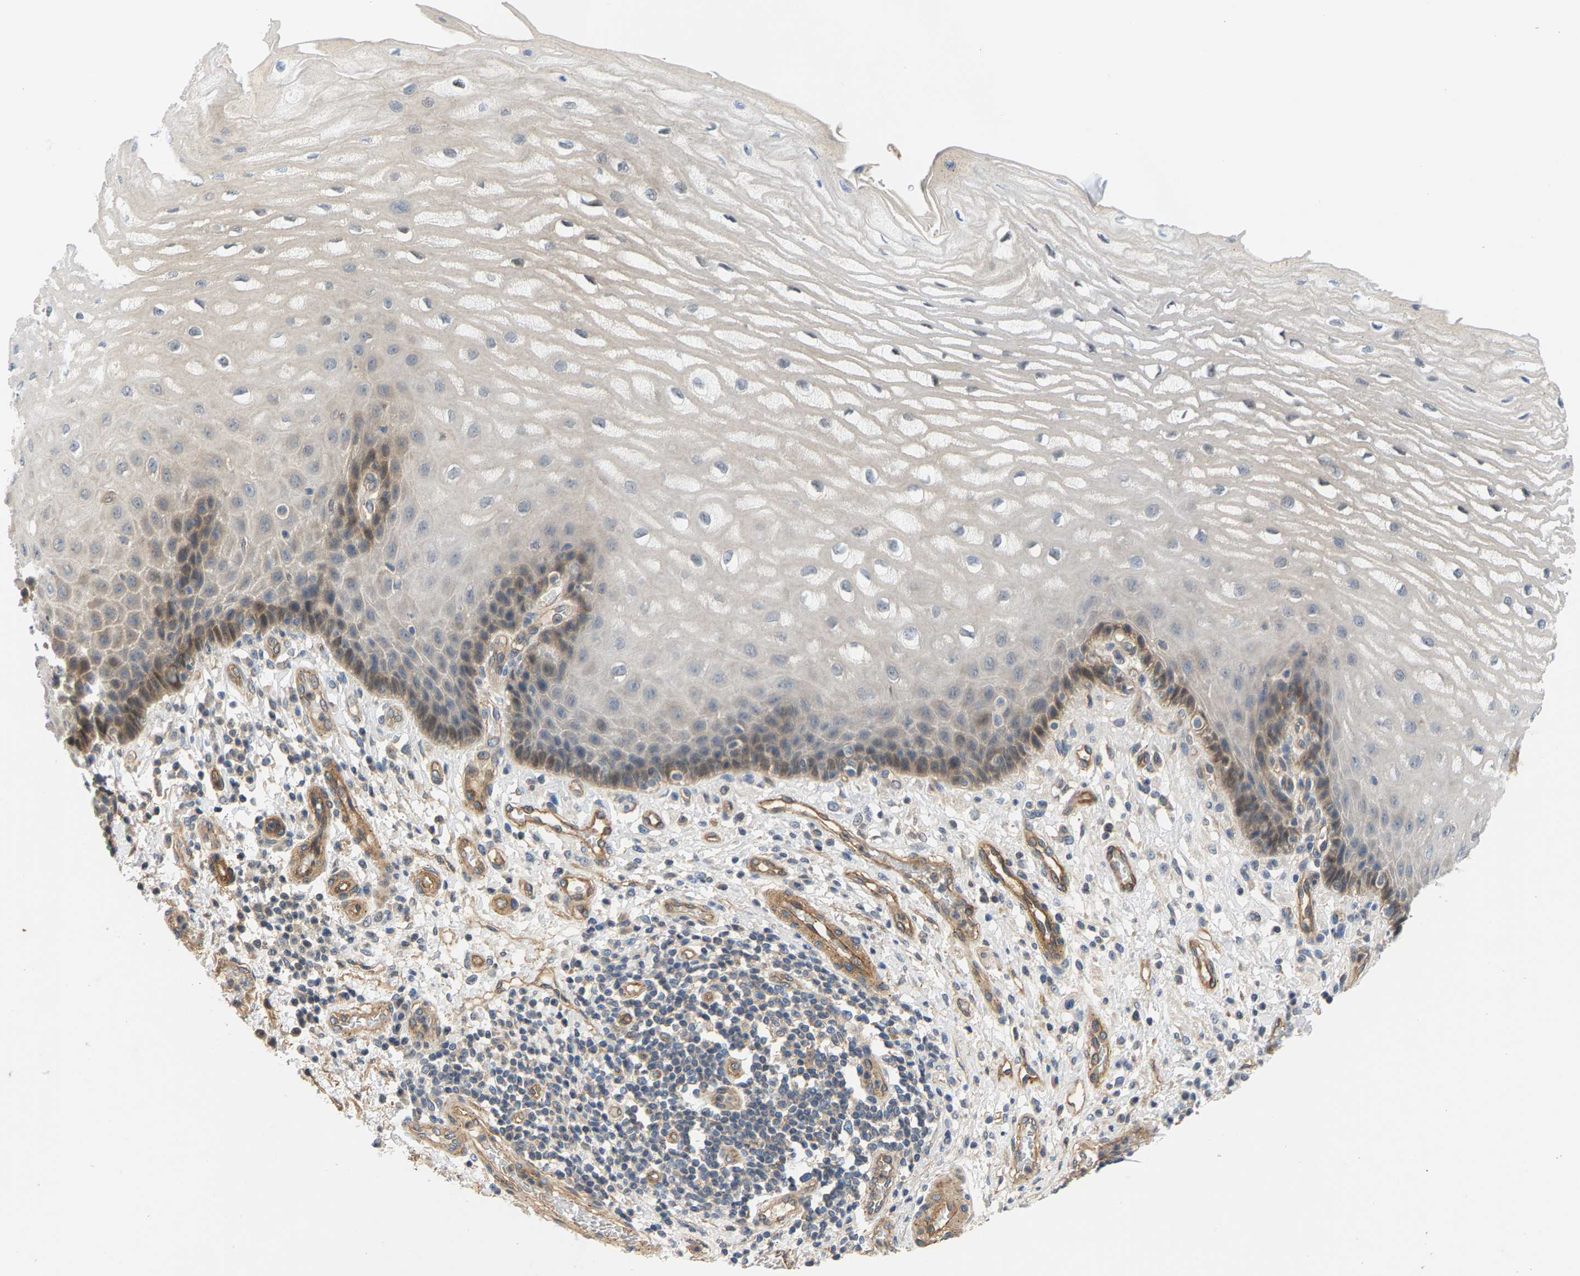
{"staining": {"intensity": "moderate", "quantity": "<25%", "location": "cytoplasmic/membranous"}, "tissue": "esophagus", "cell_type": "Squamous epithelial cells", "image_type": "normal", "snomed": [{"axis": "morphology", "description": "Normal tissue, NOS"}, {"axis": "topography", "description": "Esophagus"}], "caption": "Immunohistochemical staining of normal esophagus reveals <25% levels of moderate cytoplasmic/membranous protein staining in approximately <25% of squamous epithelial cells.", "gene": "KRTAP27", "patient": {"sex": "male", "age": 54}}